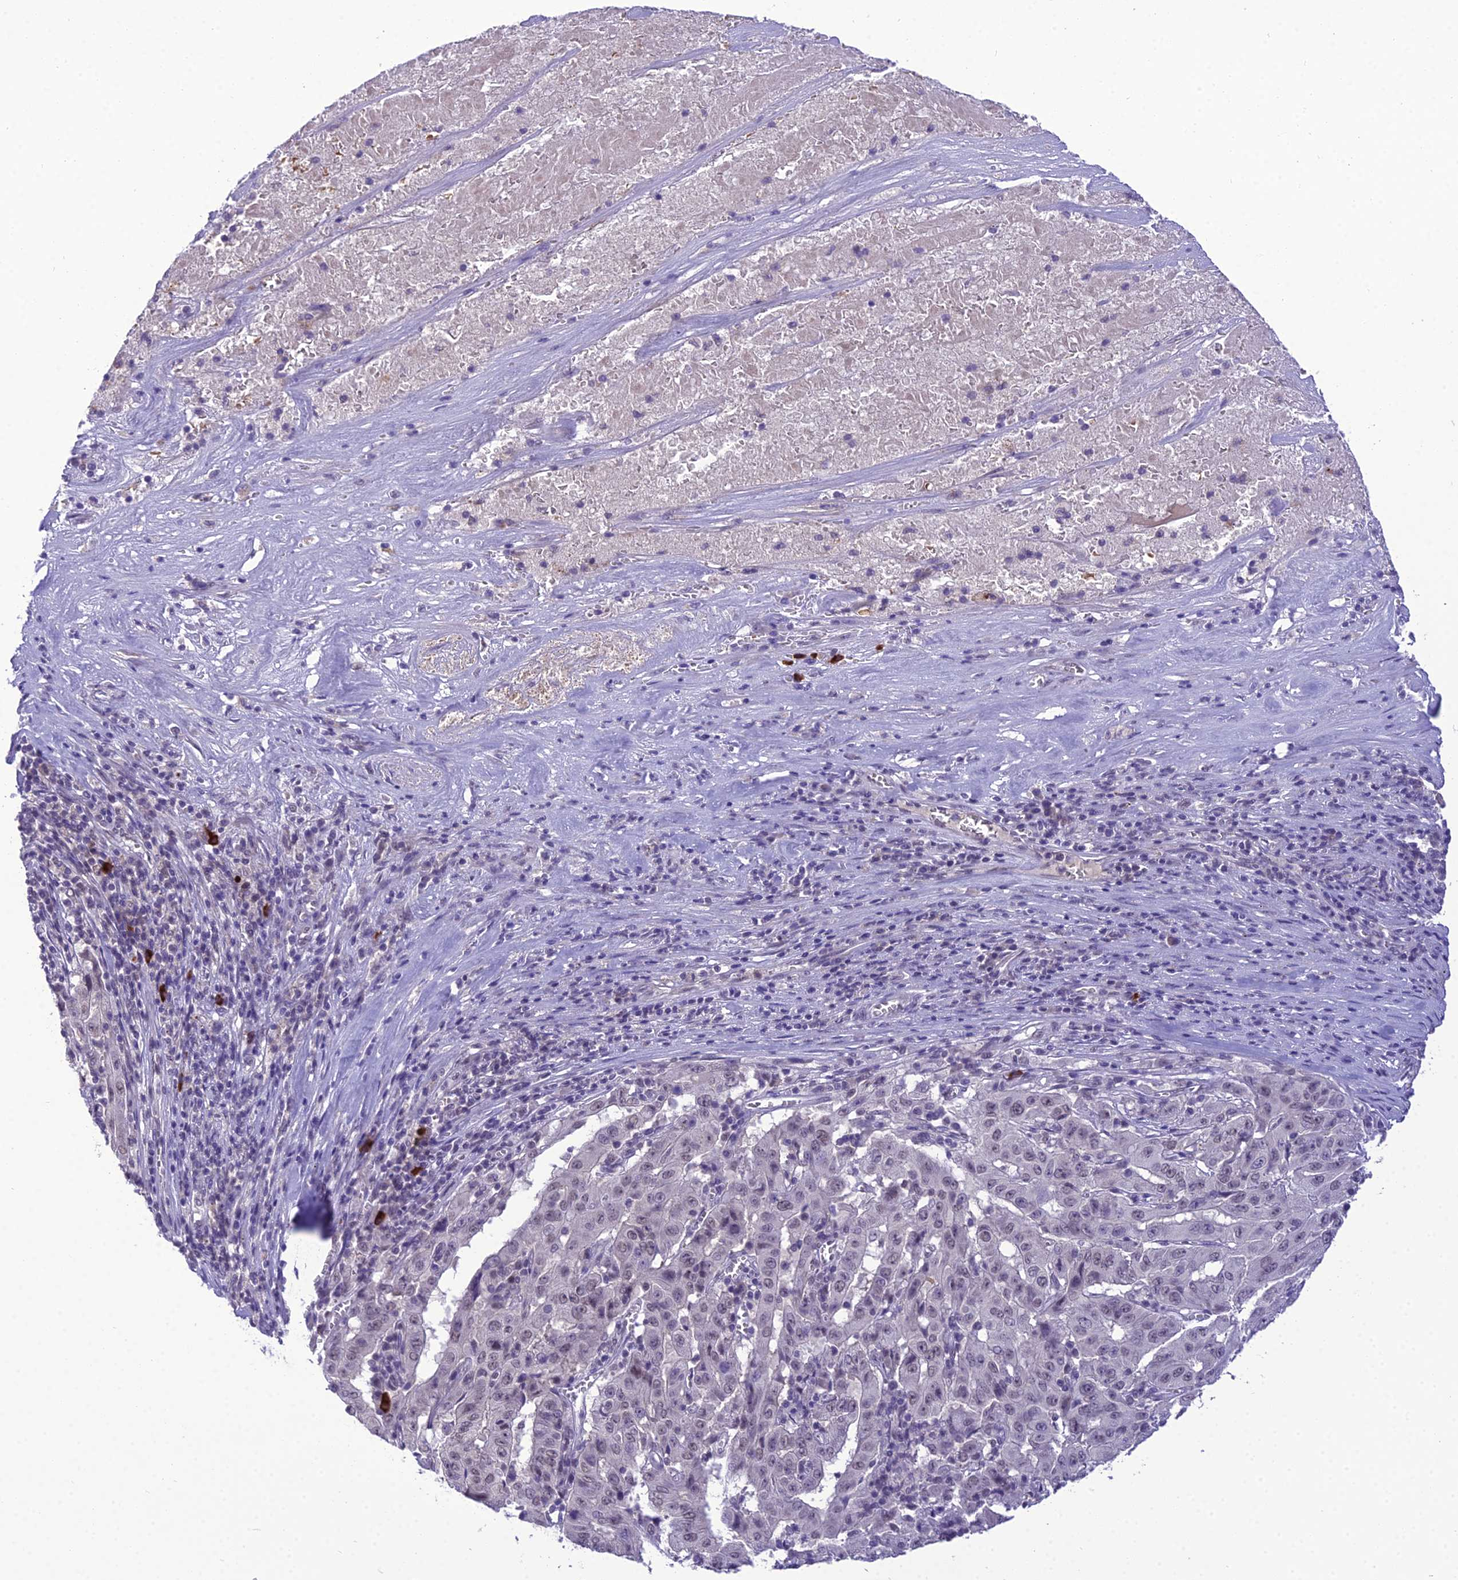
{"staining": {"intensity": "weak", "quantity": "<25%", "location": "nuclear"}, "tissue": "pancreatic cancer", "cell_type": "Tumor cells", "image_type": "cancer", "snomed": [{"axis": "morphology", "description": "Adenocarcinoma, NOS"}, {"axis": "topography", "description": "Pancreas"}], "caption": "Immunohistochemical staining of human pancreatic adenocarcinoma exhibits no significant positivity in tumor cells. The staining was performed using DAB (3,3'-diaminobenzidine) to visualize the protein expression in brown, while the nuclei were stained in blue with hematoxylin (Magnification: 20x).", "gene": "SH3RF3", "patient": {"sex": "male", "age": 63}}